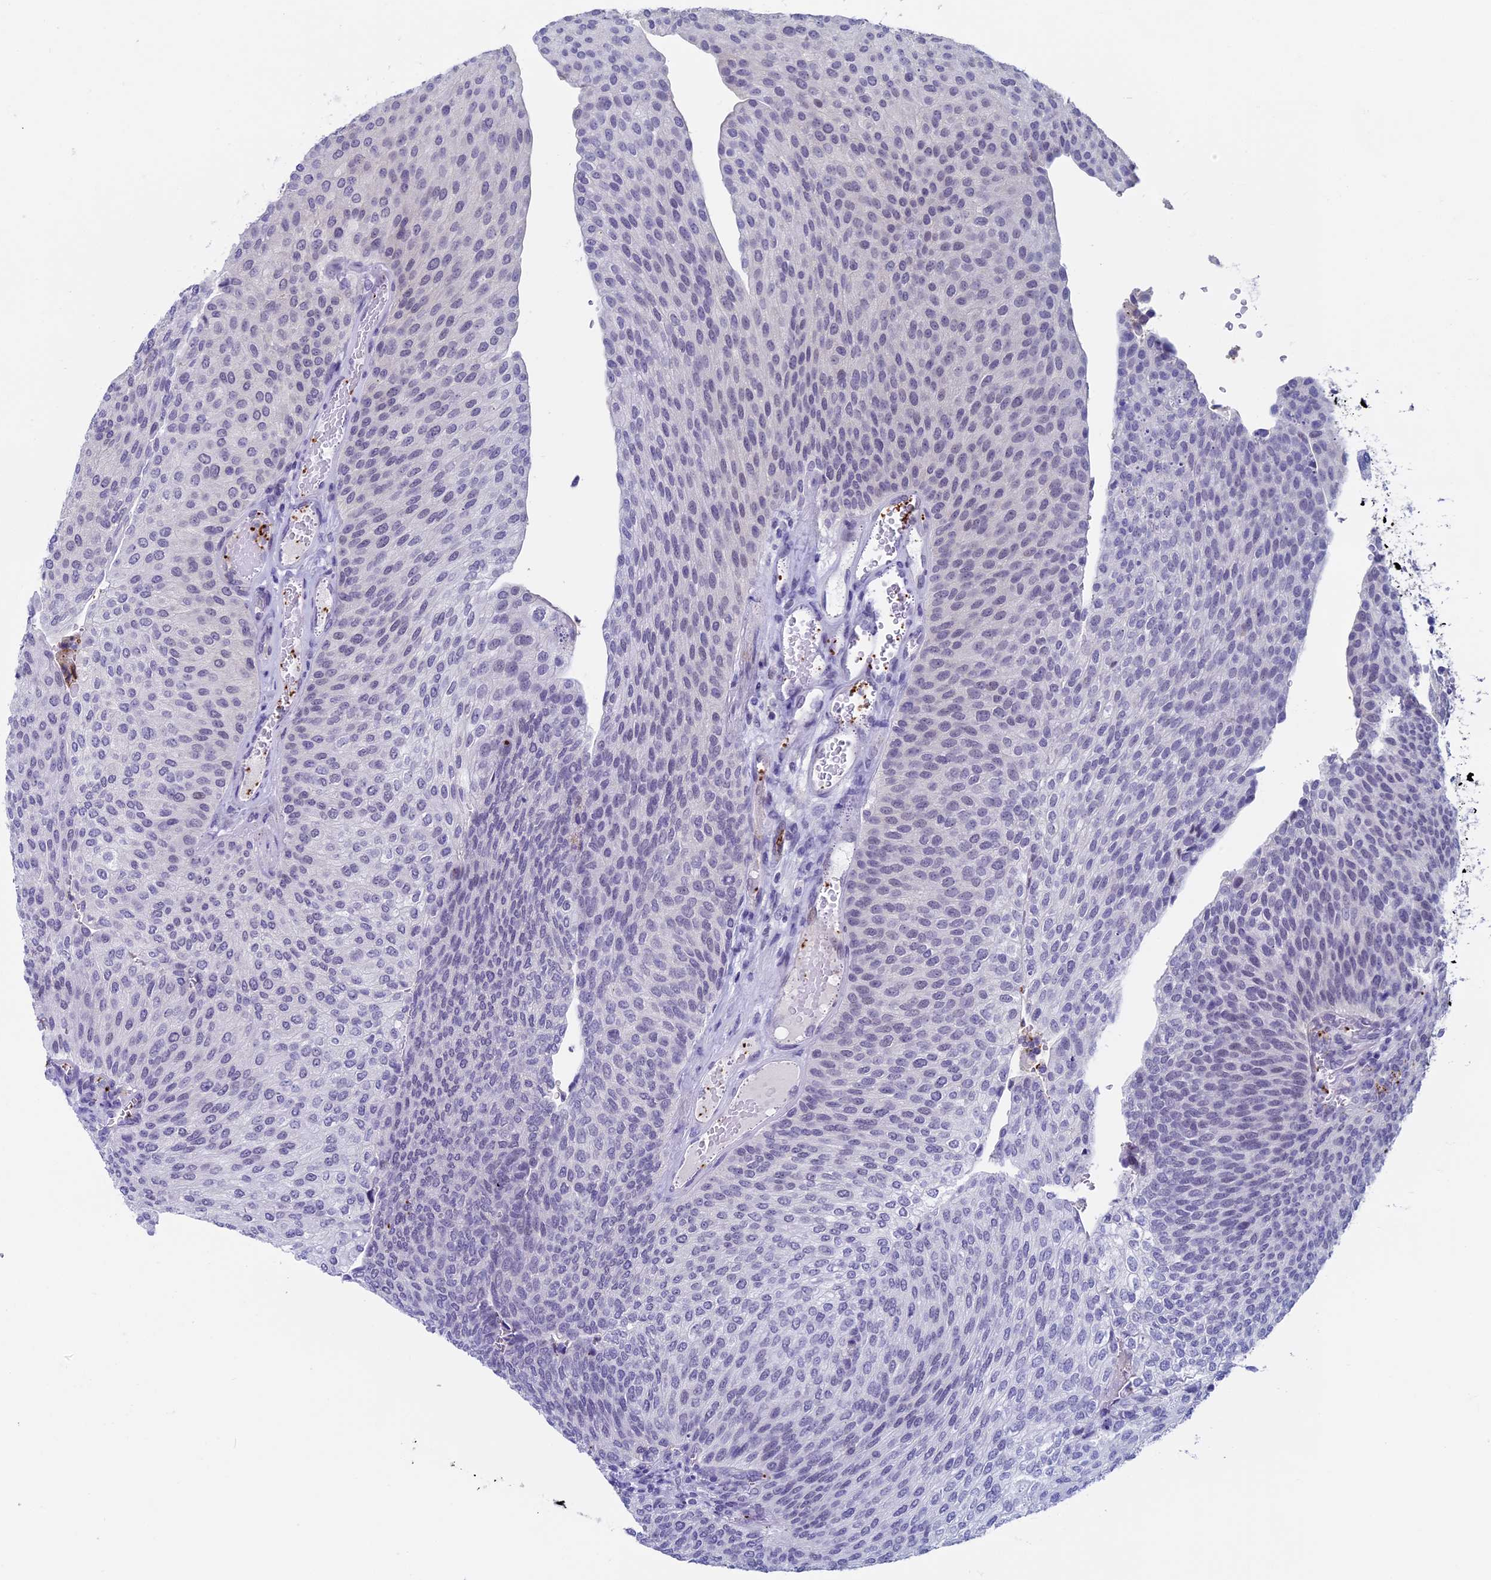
{"staining": {"intensity": "negative", "quantity": "none", "location": "none"}, "tissue": "urothelial cancer", "cell_type": "Tumor cells", "image_type": "cancer", "snomed": [{"axis": "morphology", "description": "Urothelial carcinoma, High grade"}, {"axis": "topography", "description": "Urinary bladder"}], "caption": "Immunohistochemistry (IHC) histopathology image of neoplastic tissue: urothelial carcinoma (high-grade) stained with DAB reveals no significant protein positivity in tumor cells.", "gene": "AIFM2", "patient": {"sex": "female", "age": 79}}